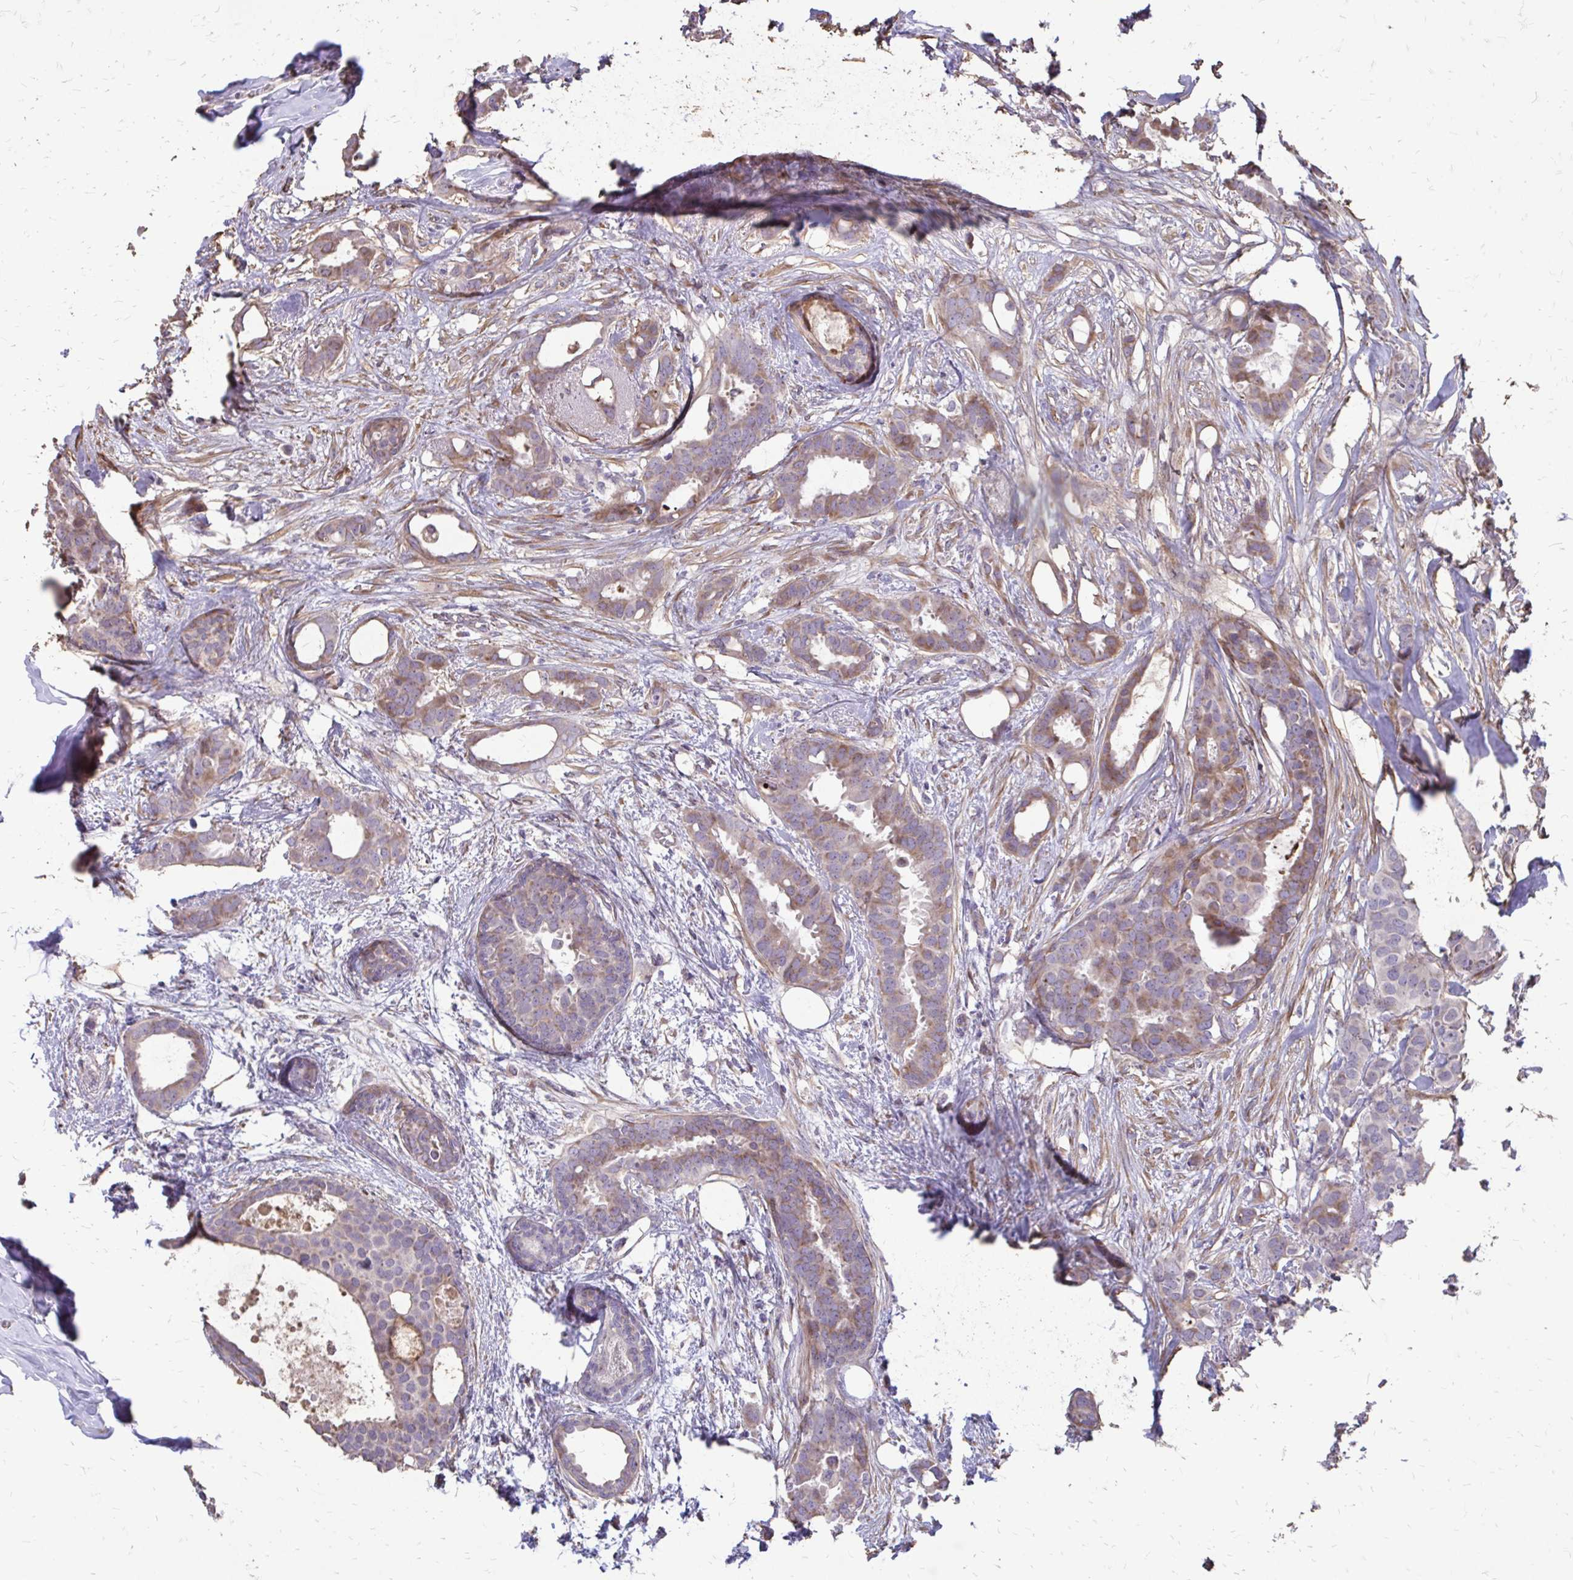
{"staining": {"intensity": "weak", "quantity": "25%-75%", "location": "cytoplasmic/membranous"}, "tissue": "breast cancer", "cell_type": "Tumor cells", "image_type": "cancer", "snomed": [{"axis": "morphology", "description": "Duct carcinoma"}, {"axis": "topography", "description": "Breast"}], "caption": "Breast cancer stained with DAB immunohistochemistry (IHC) exhibits low levels of weak cytoplasmic/membranous positivity in about 25%-75% of tumor cells.", "gene": "MYORG", "patient": {"sex": "female", "age": 62}}